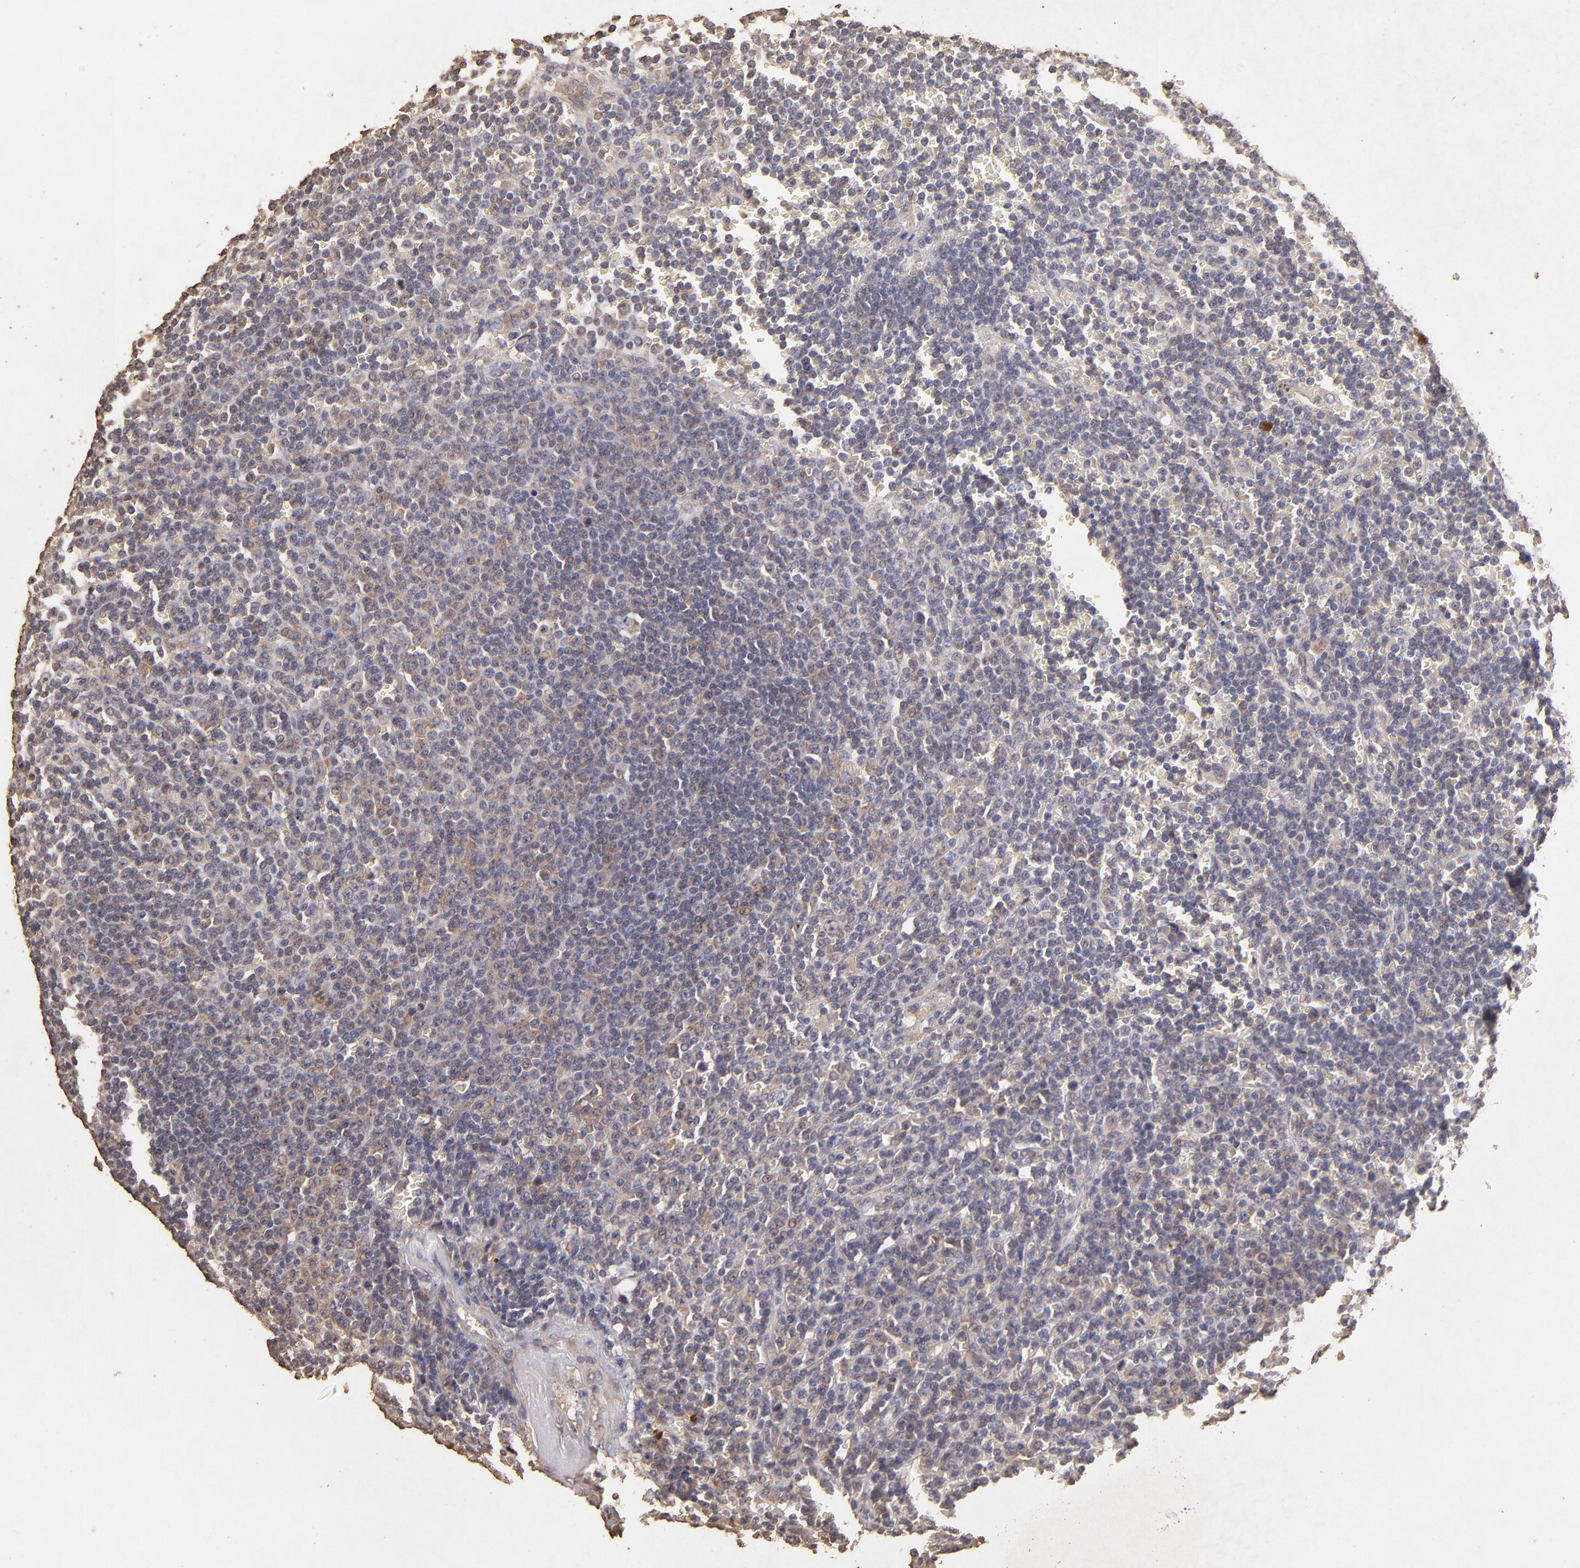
{"staining": {"intensity": "weak", "quantity": "25%-75%", "location": "cytoplasmic/membranous"}, "tissue": "lymphoma", "cell_type": "Tumor cells", "image_type": "cancer", "snomed": [{"axis": "morphology", "description": "Malignant lymphoma, non-Hodgkin's type, Low grade"}, {"axis": "topography", "description": "Spleen"}], "caption": "The photomicrograph demonstrates immunohistochemical staining of lymphoma. There is weak cytoplasmic/membranous positivity is seen in approximately 25%-75% of tumor cells. (Stains: DAB in brown, nuclei in blue, Microscopy: brightfield microscopy at high magnification).", "gene": "OPHN1", "patient": {"sex": "male", "age": 80}}